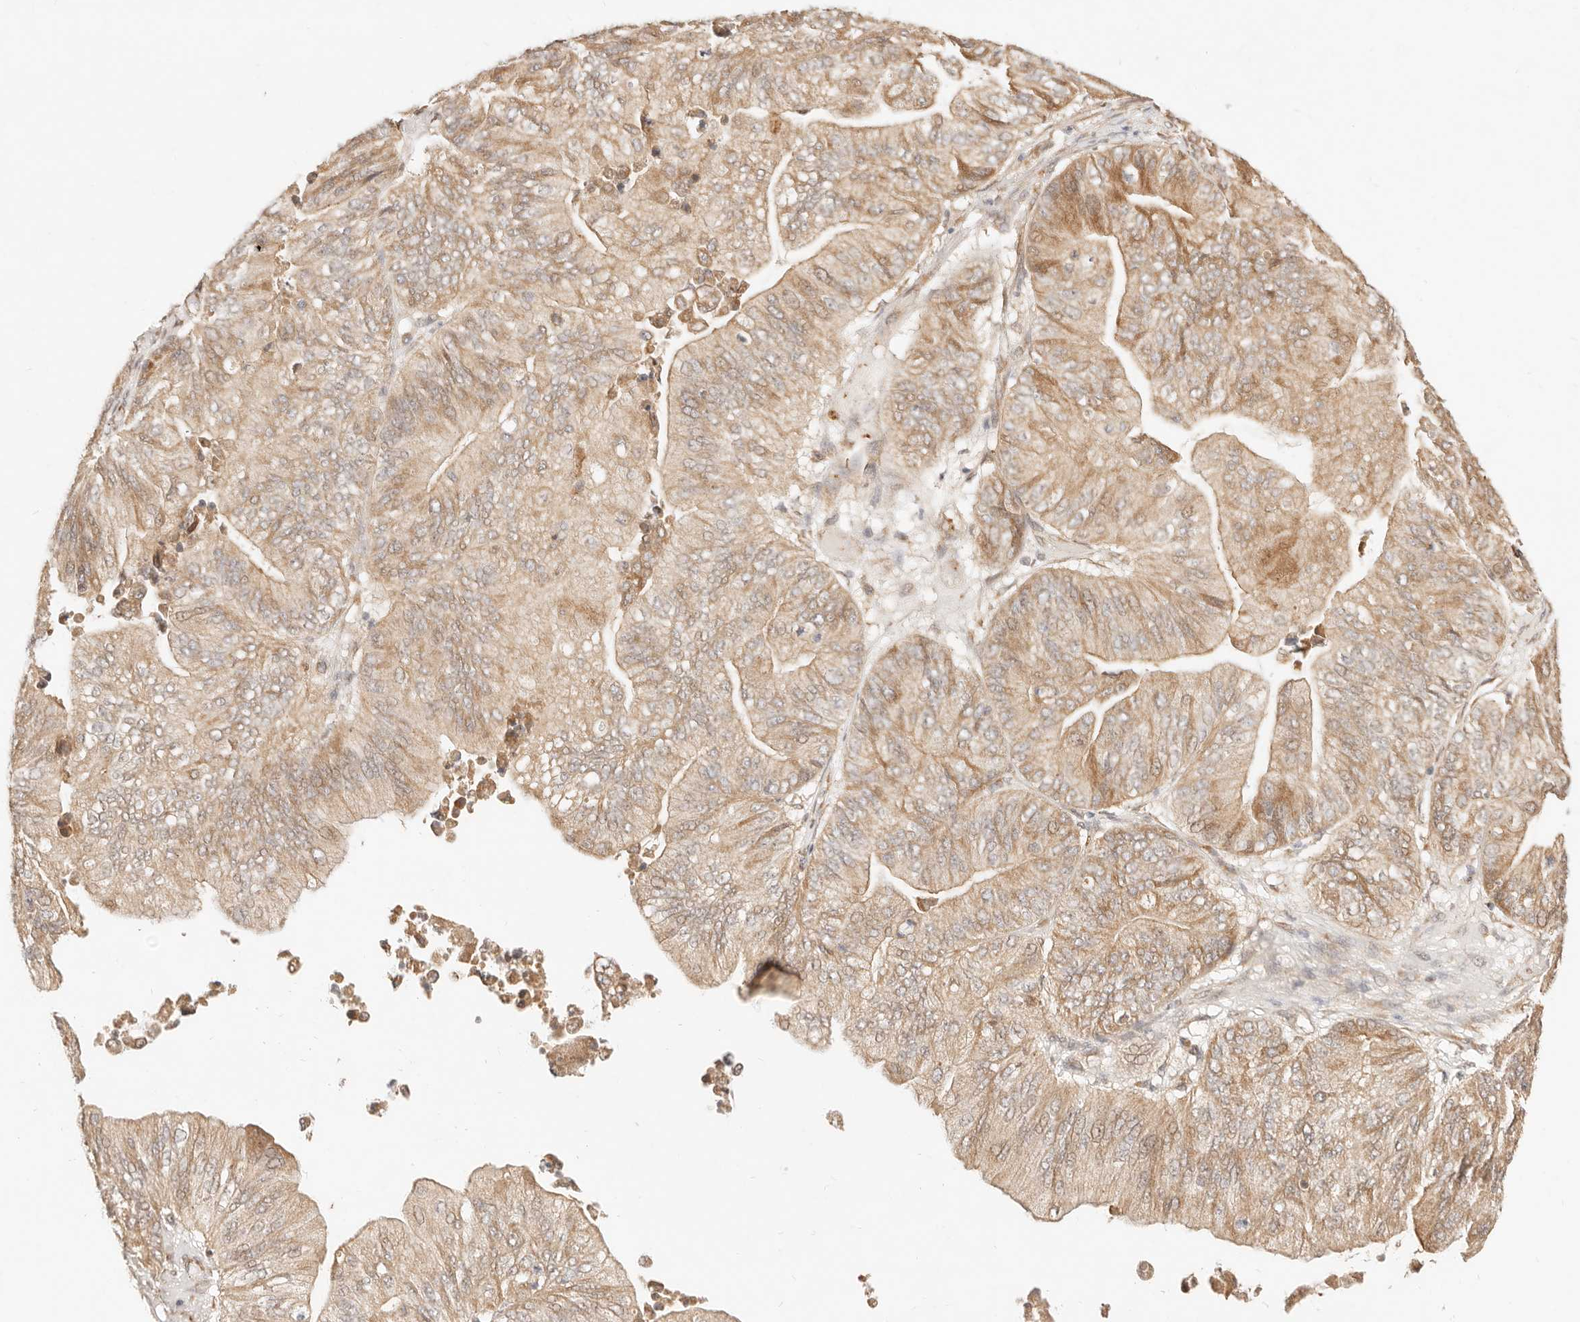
{"staining": {"intensity": "moderate", "quantity": ">75%", "location": "cytoplasmic/membranous"}, "tissue": "ovarian cancer", "cell_type": "Tumor cells", "image_type": "cancer", "snomed": [{"axis": "morphology", "description": "Cystadenocarcinoma, mucinous, NOS"}, {"axis": "topography", "description": "Ovary"}], "caption": "This is a histology image of immunohistochemistry staining of ovarian mucinous cystadenocarcinoma, which shows moderate staining in the cytoplasmic/membranous of tumor cells.", "gene": "UBXN10", "patient": {"sex": "female", "age": 61}}